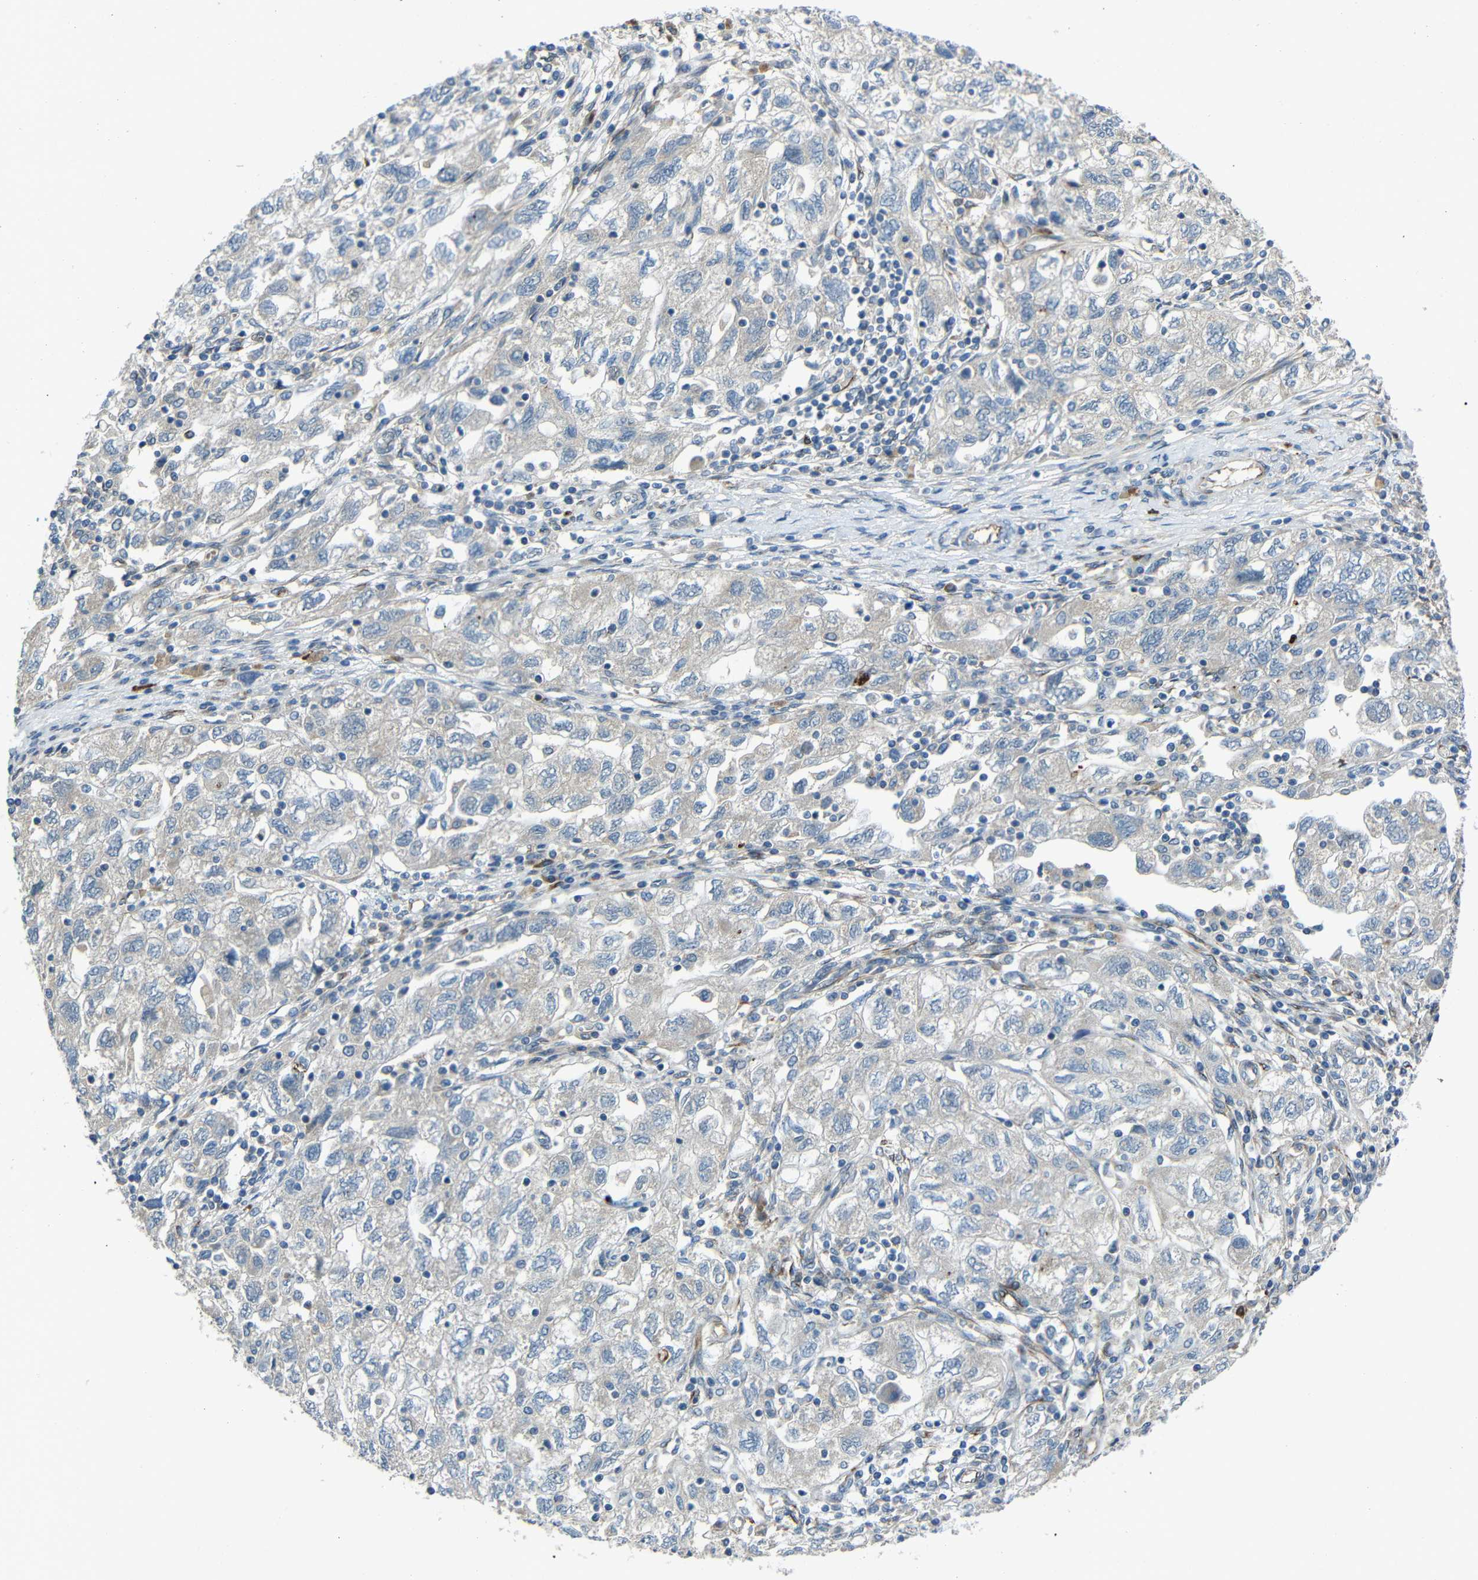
{"staining": {"intensity": "negative", "quantity": "none", "location": "none"}, "tissue": "ovarian cancer", "cell_type": "Tumor cells", "image_type": "cancer", "snomed": [{"axis": "morphology", "description": "Carcinoma, NOS"}, {"axis": "morphology", "description": "Cystadenocarcinoma, serous, NOS"}, {"axis": "topography", "description": "Ovary"}], "caption": "Tumor cells show no significant protein positivity in ovarian cancer (serous cystadenocarcinoma). Brightfield microscopy of IHC stained with DAB (brown) and hematoxylin (blue), captured at high magnification.", "gene": "DCLK1", "patient": {"sex": "female", "age": 69}}